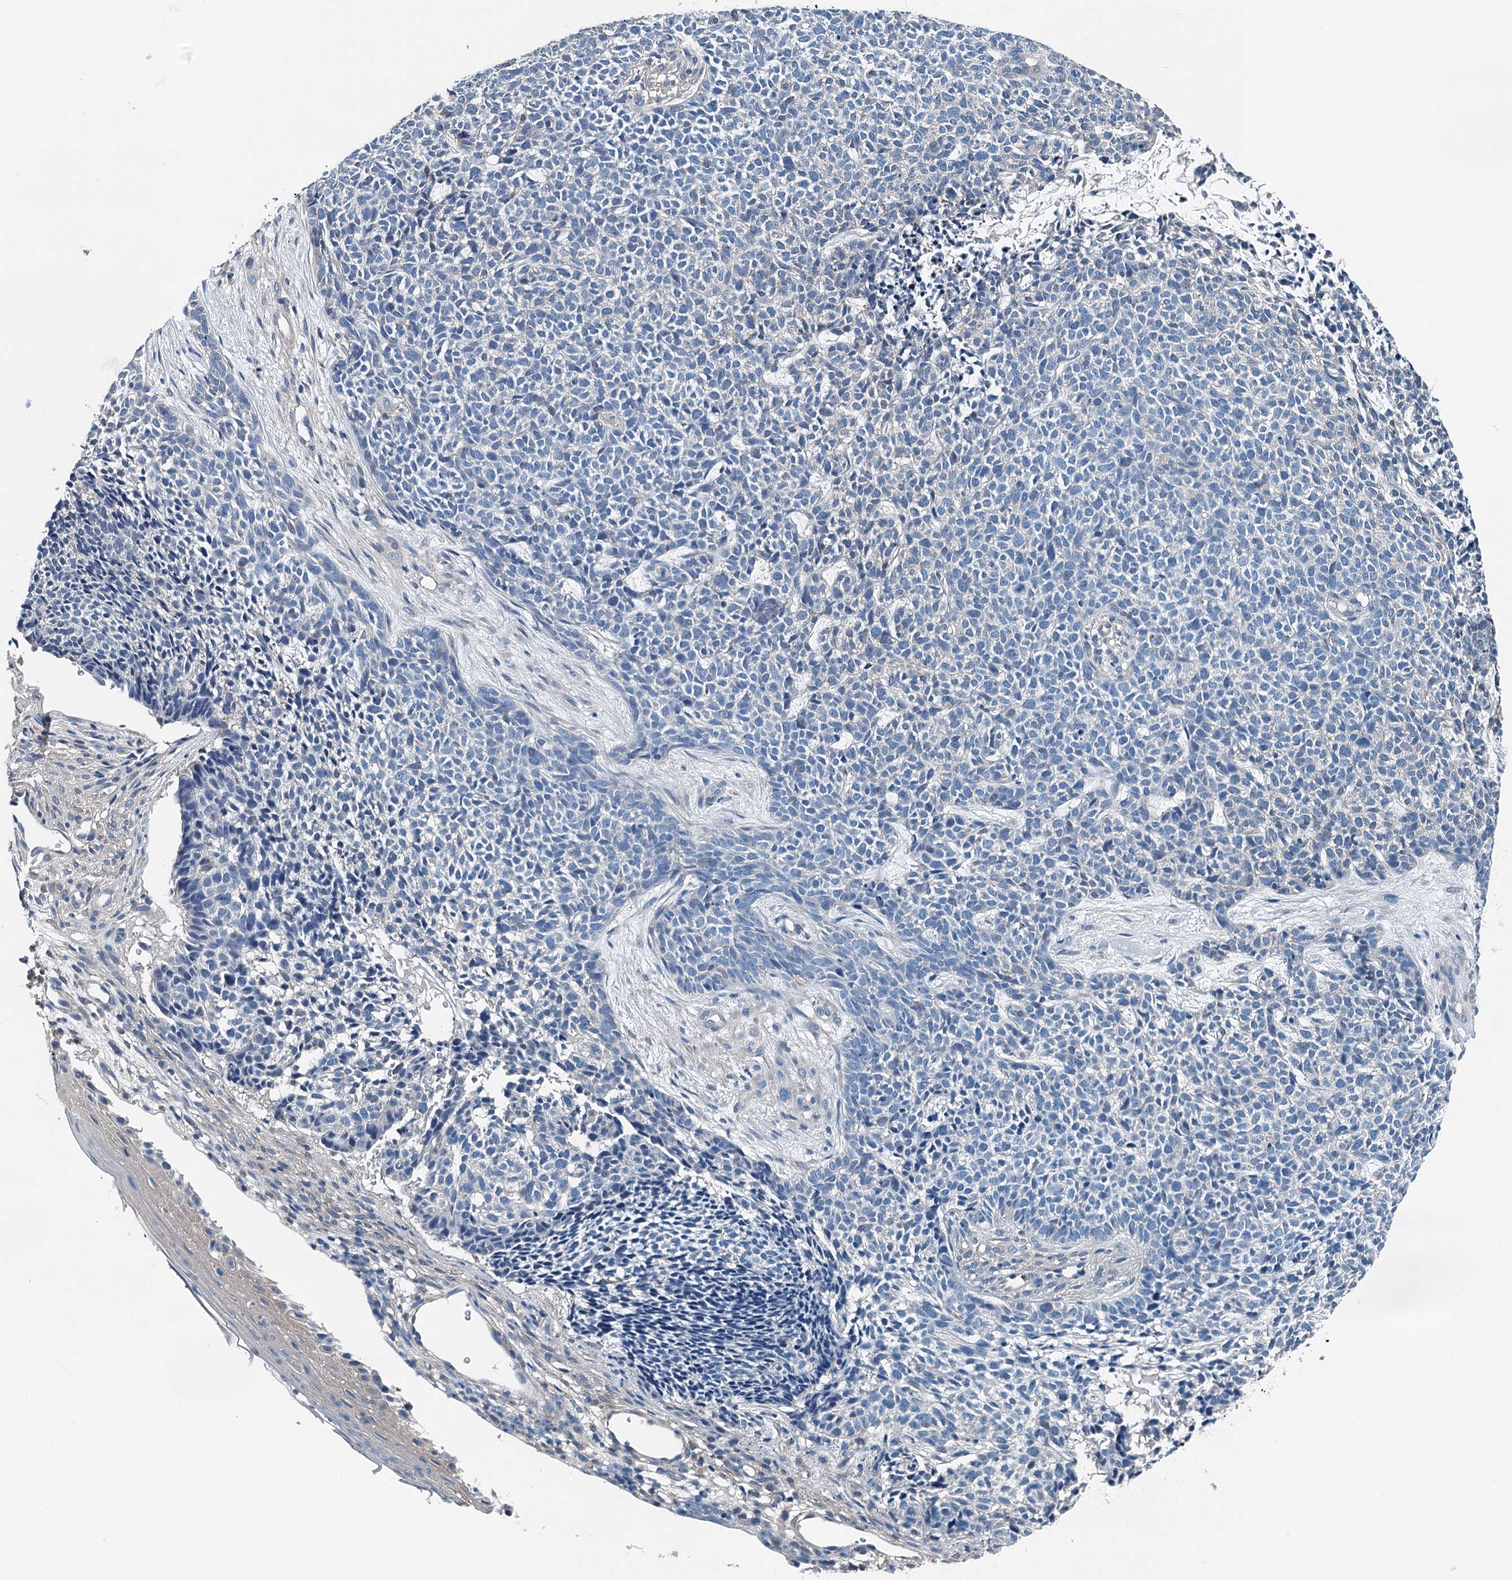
{"staining": {"intensity": "negative", "quantity": "none", "location": "none"}, "tissue": "skin cancer", "cell_type": "Tumor cells", "image_type": "cancer", "snomed": [{"axis": "morphology", "description": "Basal cell carcinoma"}, {"axis": "topography", "description": "Skin"}], "caption": "The micrograph demonstrates no staining of tumor cells in skin basal cell carcinoma. (DAB (3,3'-diaminobenzidine) immunohistochemistry (IHC), high magnification).", "gene": "BHMT", "patient": {"sex": "female", "age": 84}}